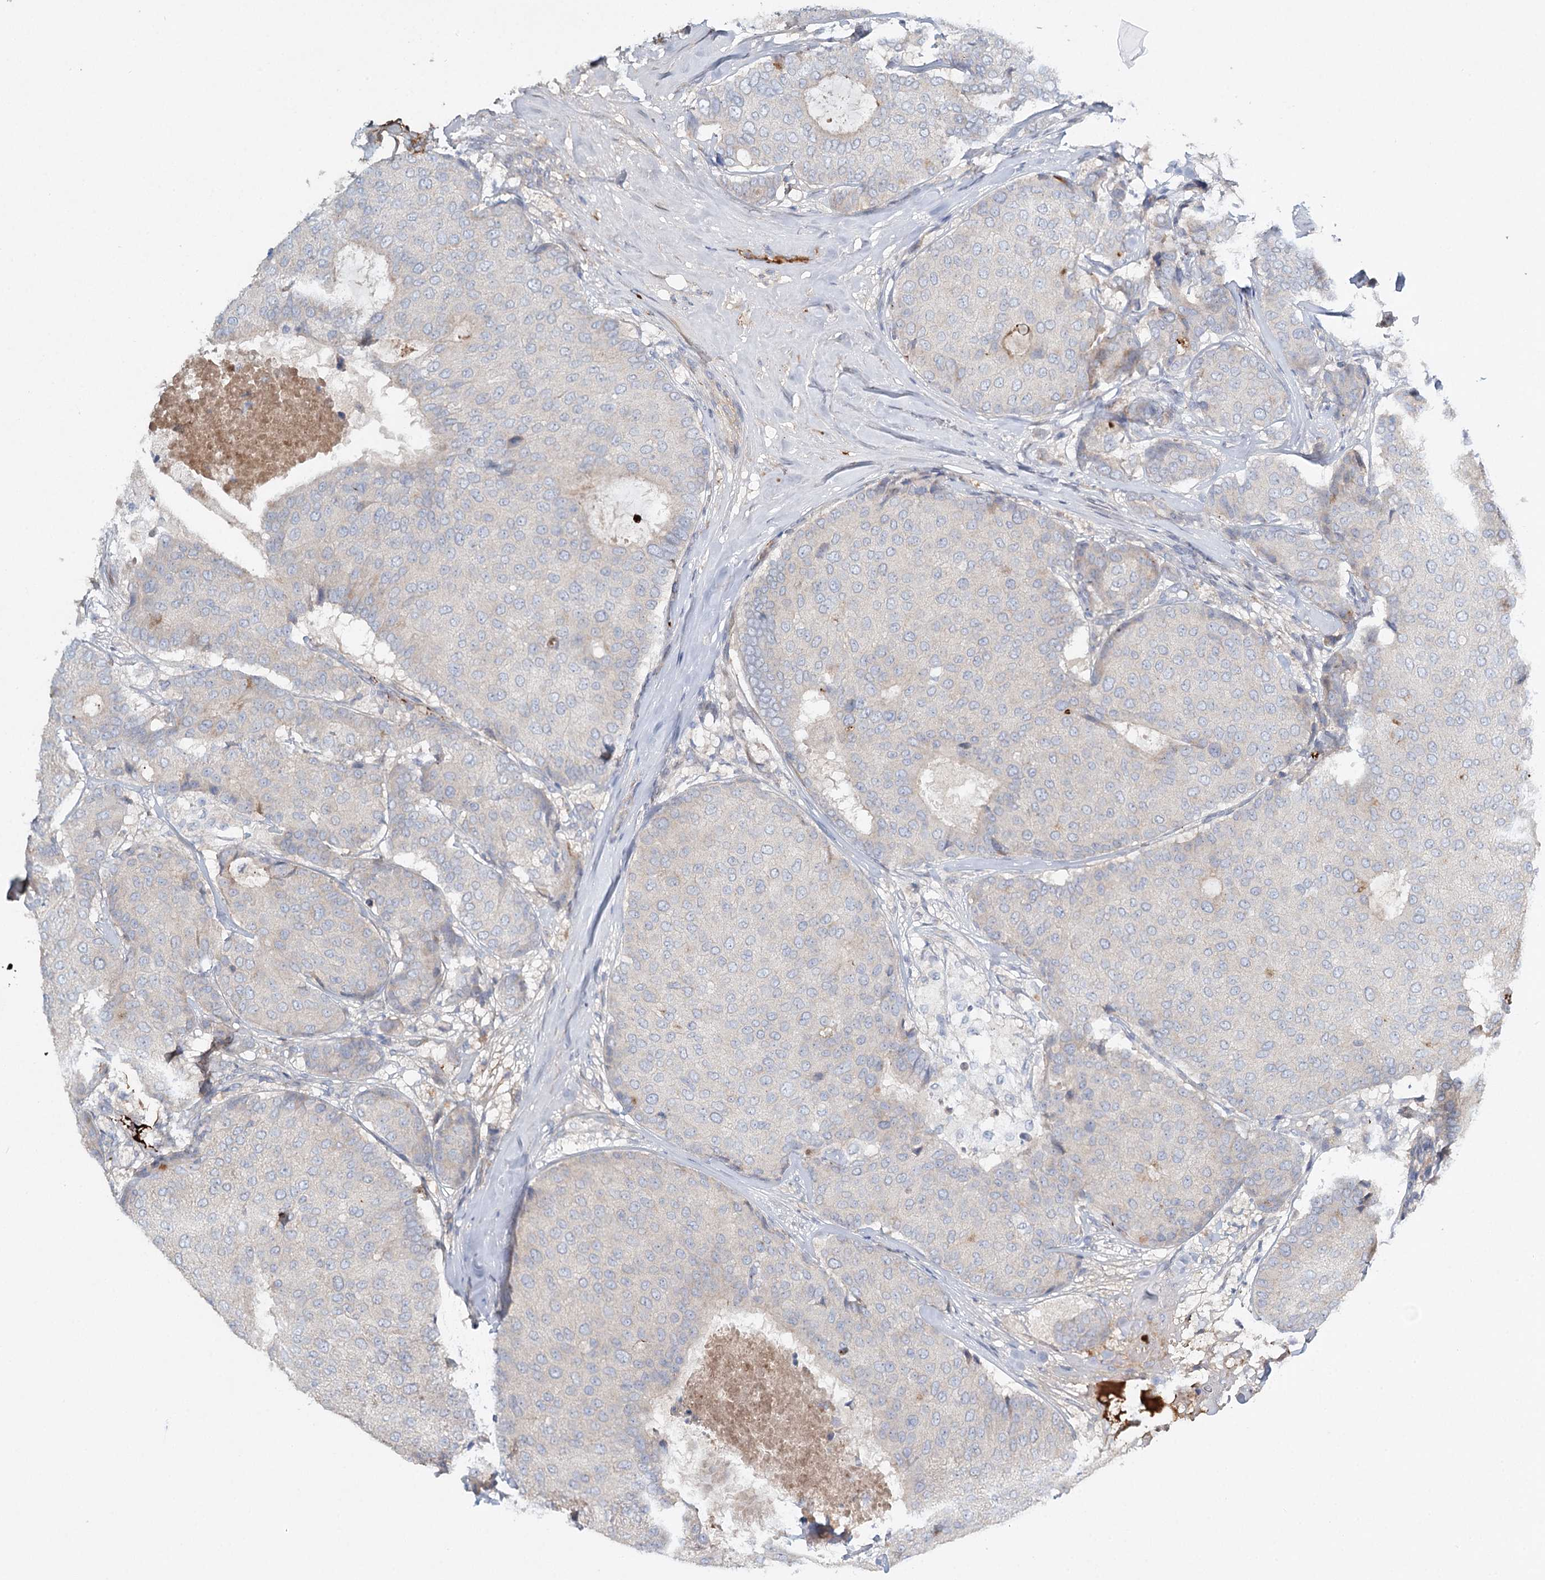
{"staining": {"intensity": "negative", "quantity": "none", "location": "none"}, "tissue": "breast cancer", "cell_type": "Tumor cells", "image_type": "cancer", "snomed": [{"axis": "morphology", "description": "Duct carcinoma"}, {"axis": "topography", "description": "Breast"}], "caption": "High magnification brightfield microscopy of breast cancer (infiltrating ductal carcinoma) stained with DAB (brown) and counterstained with hematoxylin (blue): tumor cells show no significant expression.", "gene": "ALKBH8", "patient": {"sex": "female", "age": 75}}